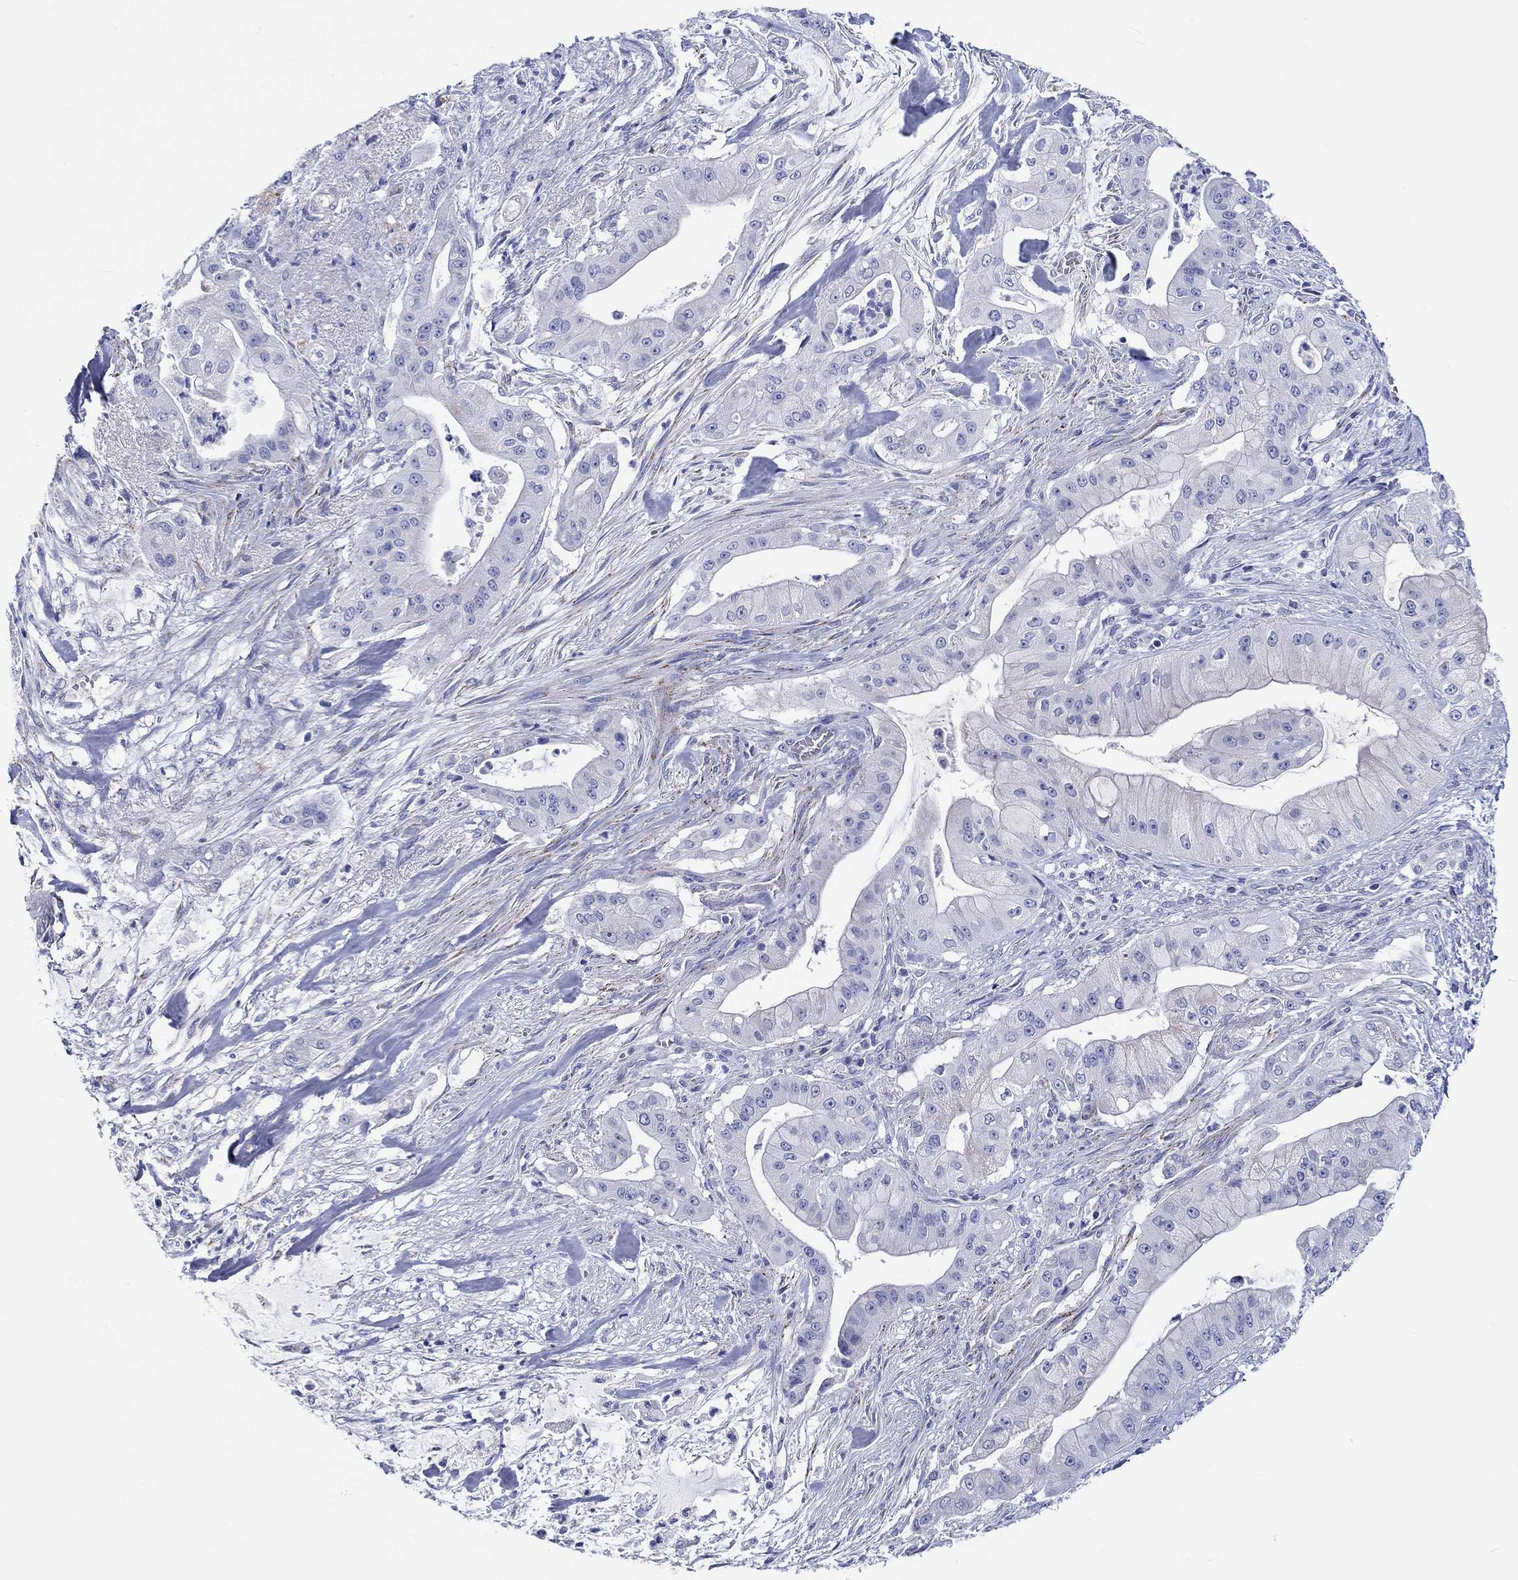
{"staining": {"intensity": "negative", "quantity": "none", "location": "none"}, "tissue": "pancreatic cancer", "cell_type": "Tumor cells", "image_type": "cancer", "snomed": [{"axis": "morphology", "description": "Normal tissue, NOS"}, {"axis": "morphology", "description": "Inflammation, NOS"}, {"axis": "morphology", "description": "Adenocarcinoma, NOS"}, {"axis": "topography", "description": "Pancreas"}], "caption": "The image shows no staining of tumor cells in pancreatic cancer (adenocarcinoma).", "gene": "H1-1", "patient": {"sex": "male", "age": 57}}